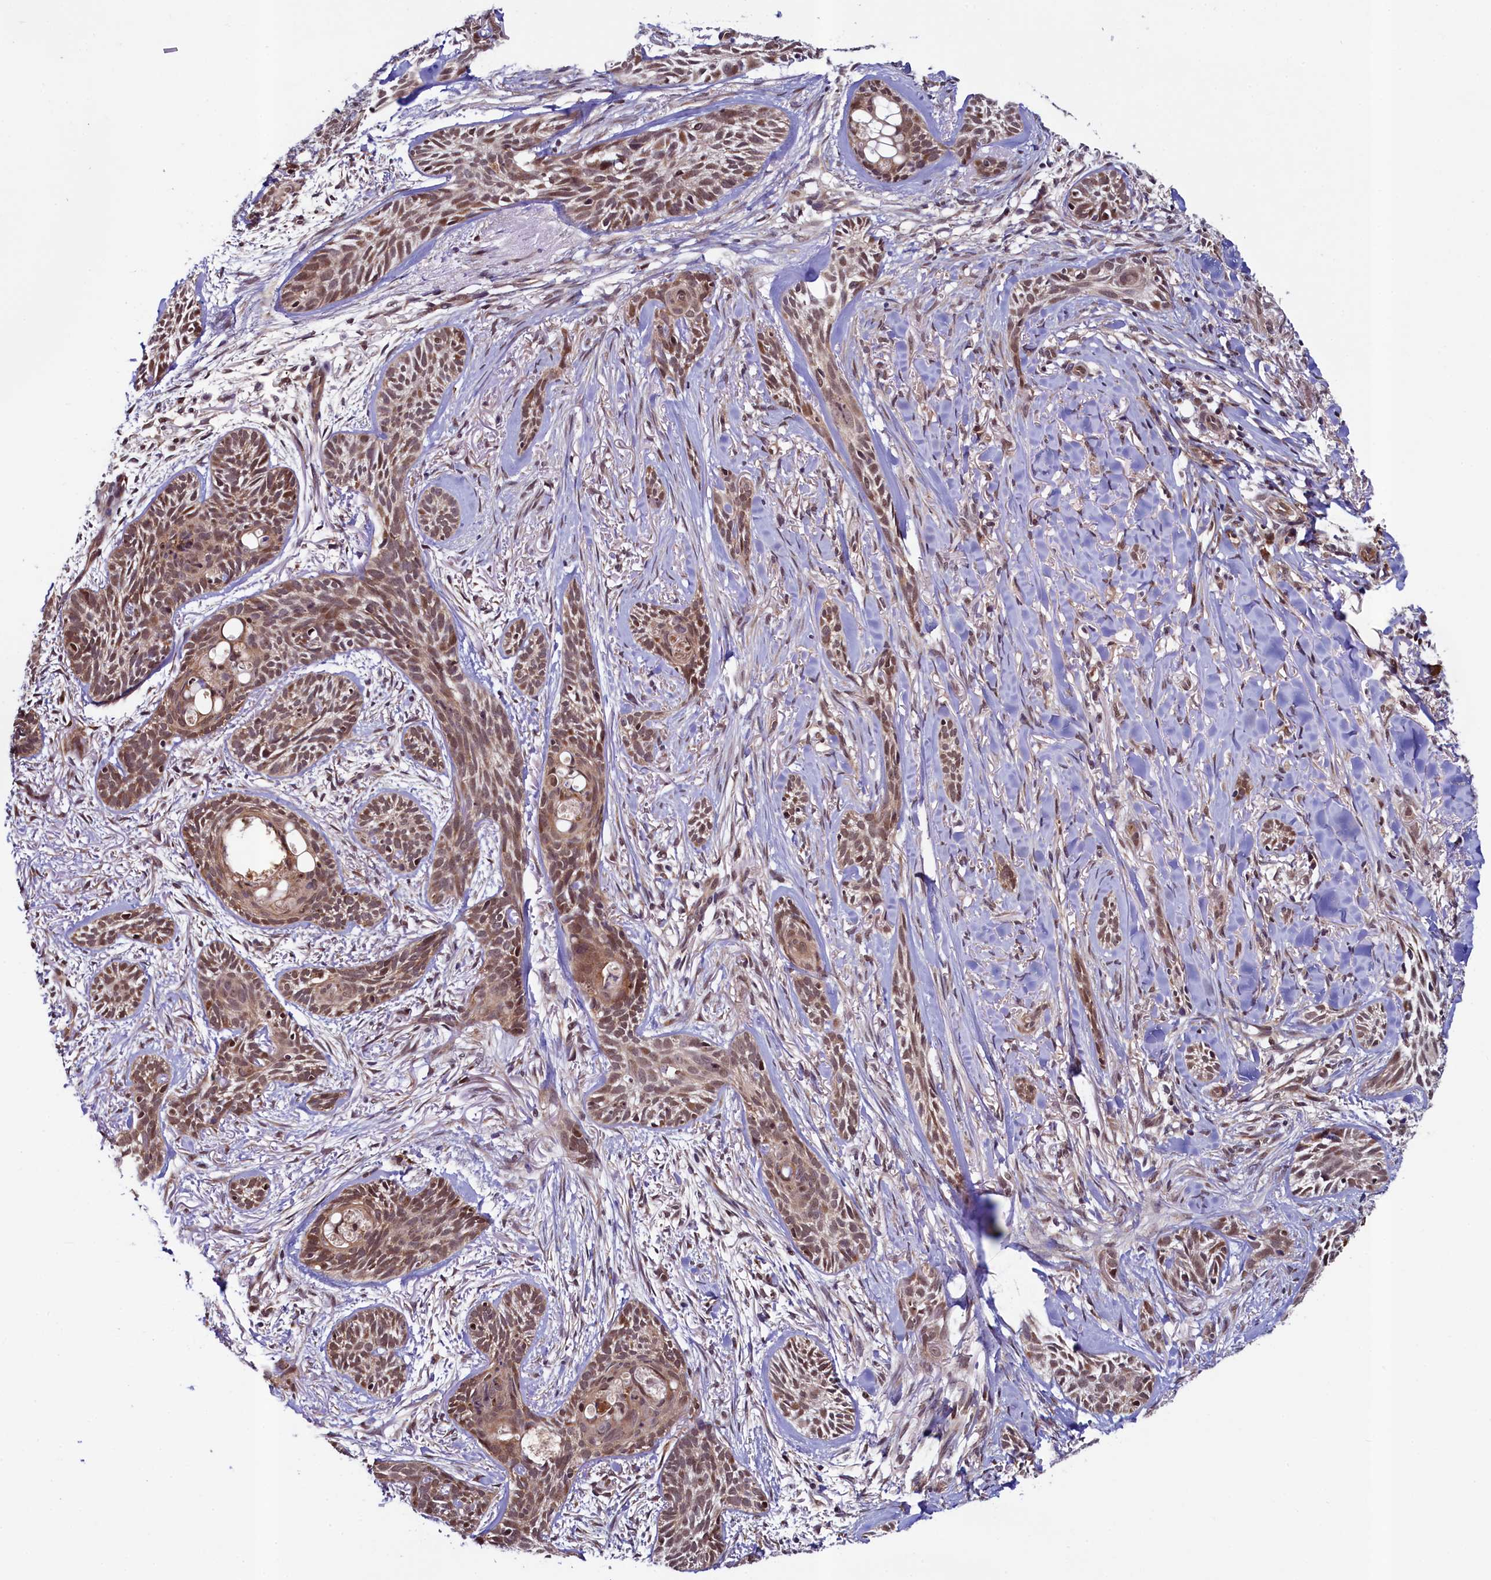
{"staining": {"intensity": "moderate", "quantity": ">75%", "location": "nuclear"}, "tissue": "skin cancer", "cell_type": "Tumor cells", "image_type": "cancer", "snomed": [{"axis": "morphology", "description": "Basal cell carcinoma"}, {"axis": "topography", "description": "Skin"}], "caption": "DAB (3,3'-diaminobenzidine) immunohistochemical staining of human basal cell carcinoma (skin) reveals moderate nuclear protein expression in approximately >75% of tumor cells. (Brightfield microscopy of DAB IHC at high magnification).", "gene": "LEO1", "patient": {"sex": "female", "age": 59}}